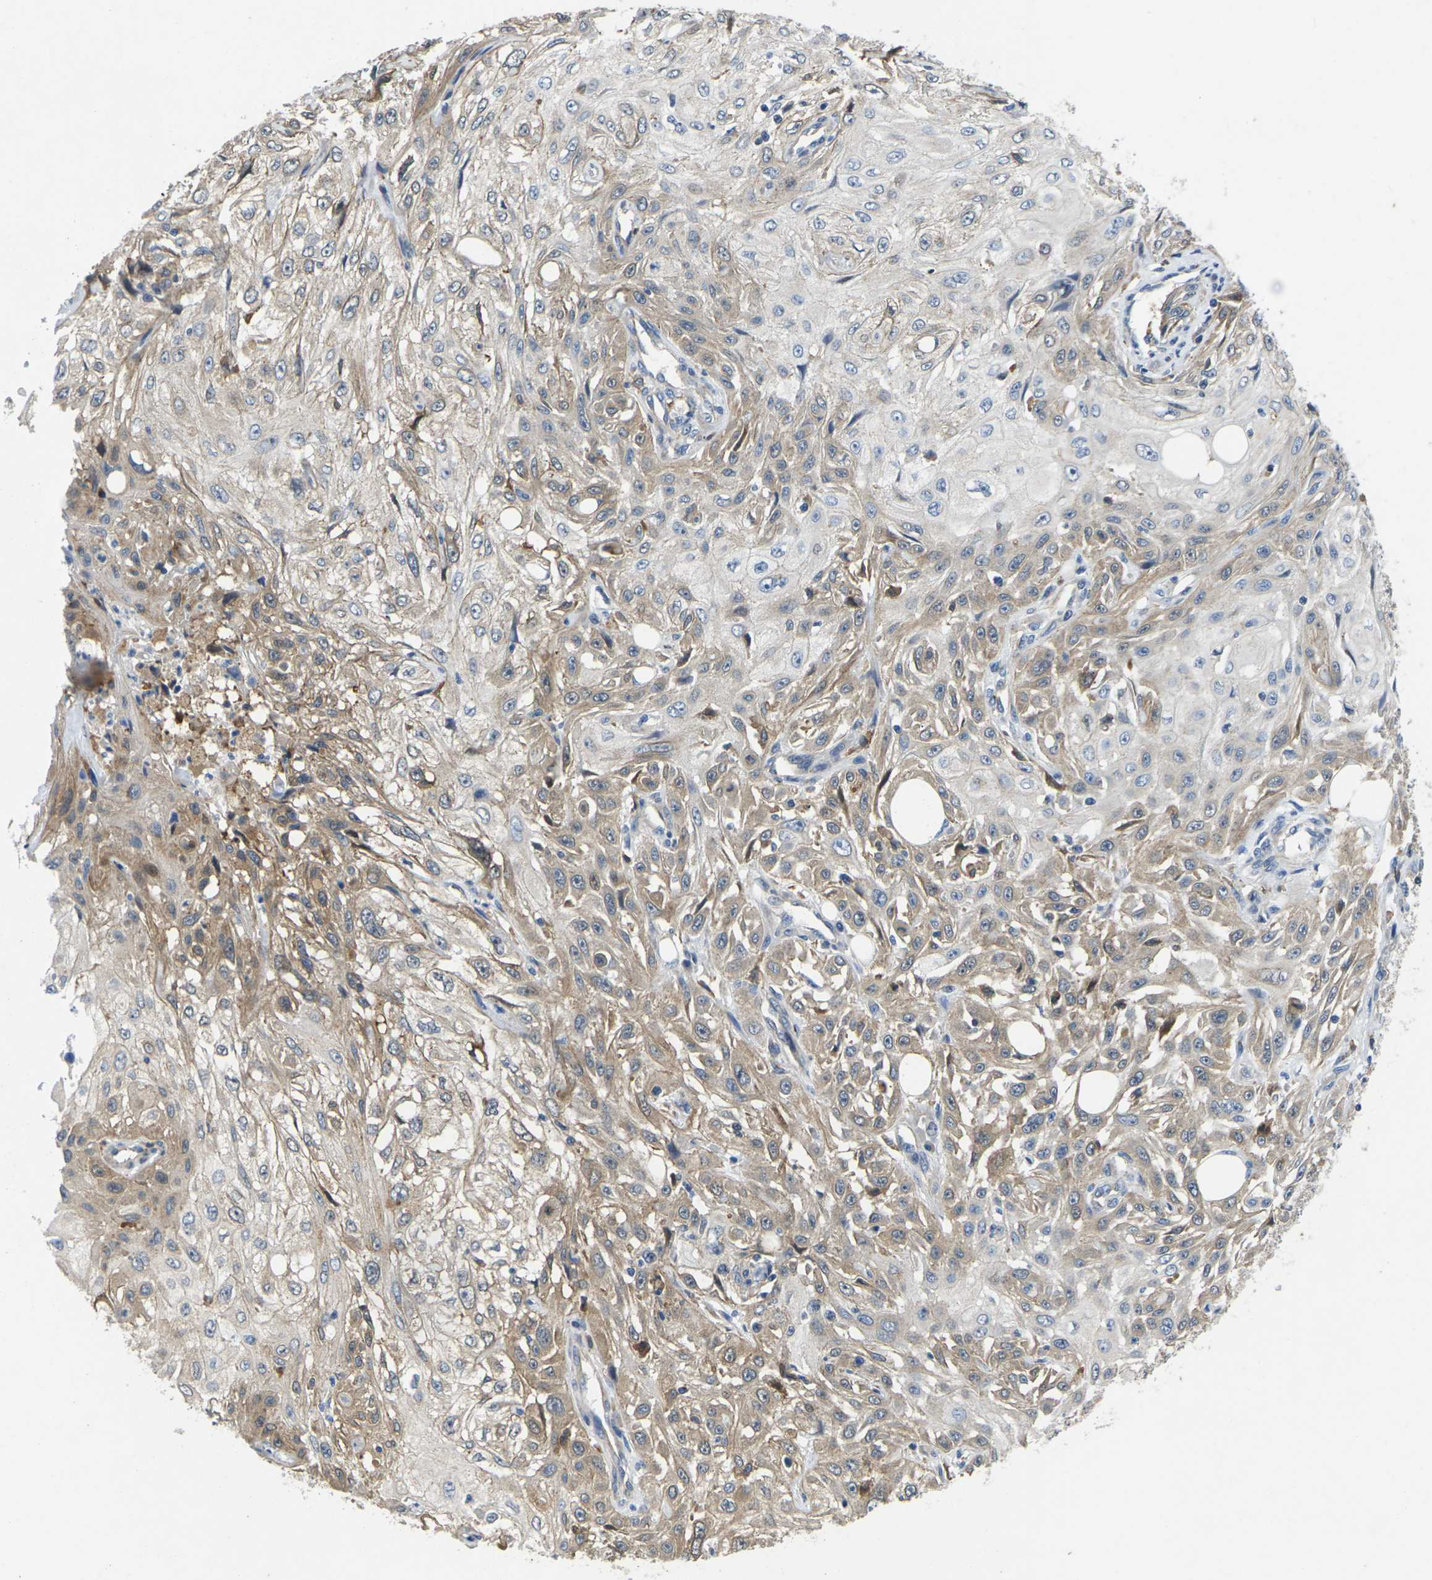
{"staining": {"intensity": "moderate", "quantity": "25%-75%", "location": "cytoplasmic/membranous"}, "tissue": "skin cancer", "cell_type": "Tumor cells", "image_type": "cancer", "snomed": [{"axis": "morphology", "description": "Squamous cell carcinoma, NOS"}, {"axis": "topography", "description": "Skin"}], "caption": "A micrograph showing moderate cytoplasmic/membranous staining in approximately 25%-75% of tumor cells in skin squamous cell carcinoma, as visualized by brown immunohistochemical staining.", "gene": "SCNN1A", "patient": {"sex": "male", "age": 75}}